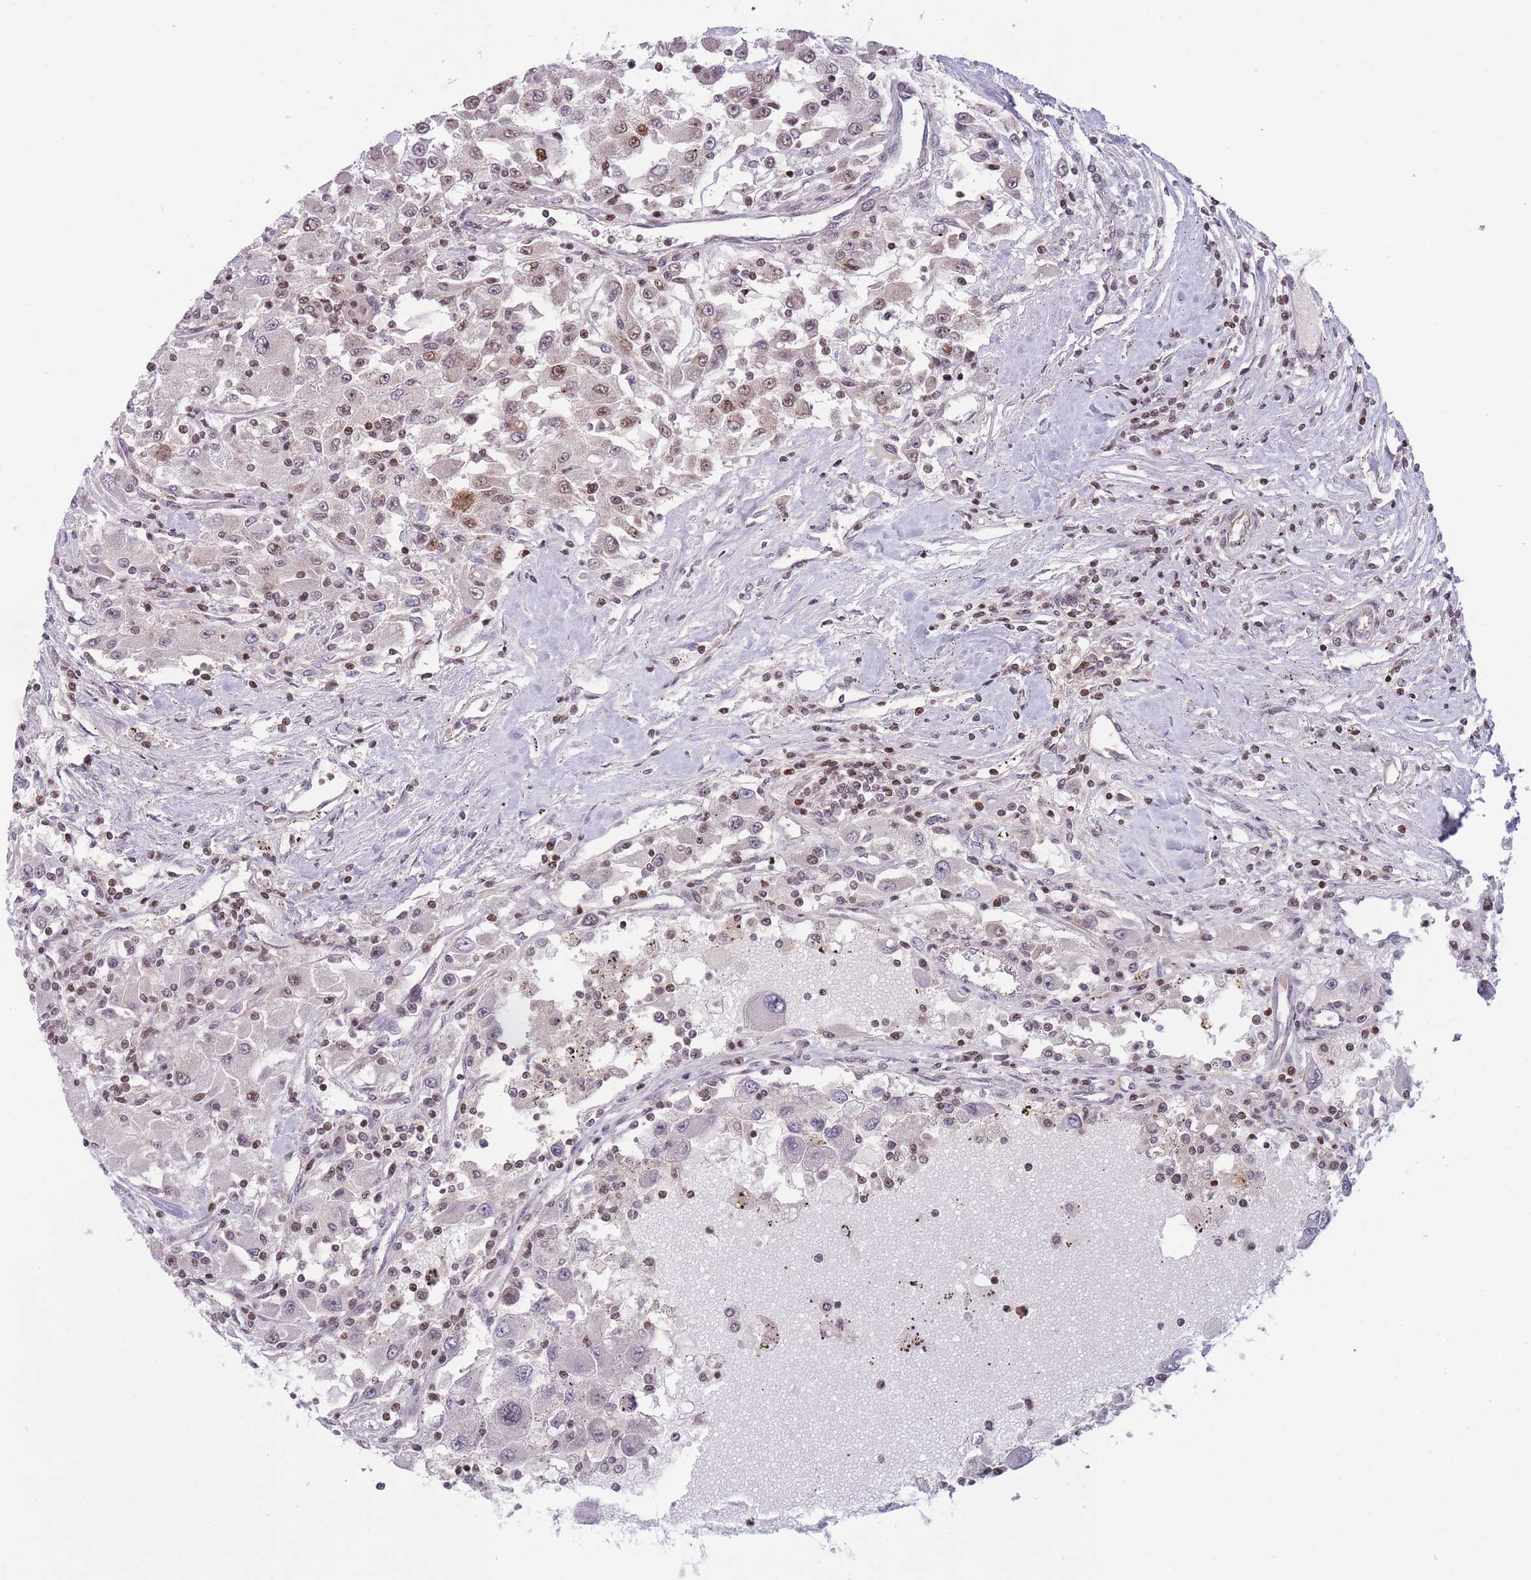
{"staining": {"intensity": "moderate", "quantity": "<25%", "location": "nuclear"}, "tissue": "renal cancer", "cell_type": "Tumor cells", "image_type": "cancer", "snomed": [{"axis": "morphology", "description": "Adenocarcinoma, NOS"}, {"axis": "topography", "description": "Kidney"}], "caption": "Renal cancer stained with a protein marker reveals moderate staining in tumor cells.", "gene": "SLC35F5", "patient": {"sex": "female", "age": 67}}